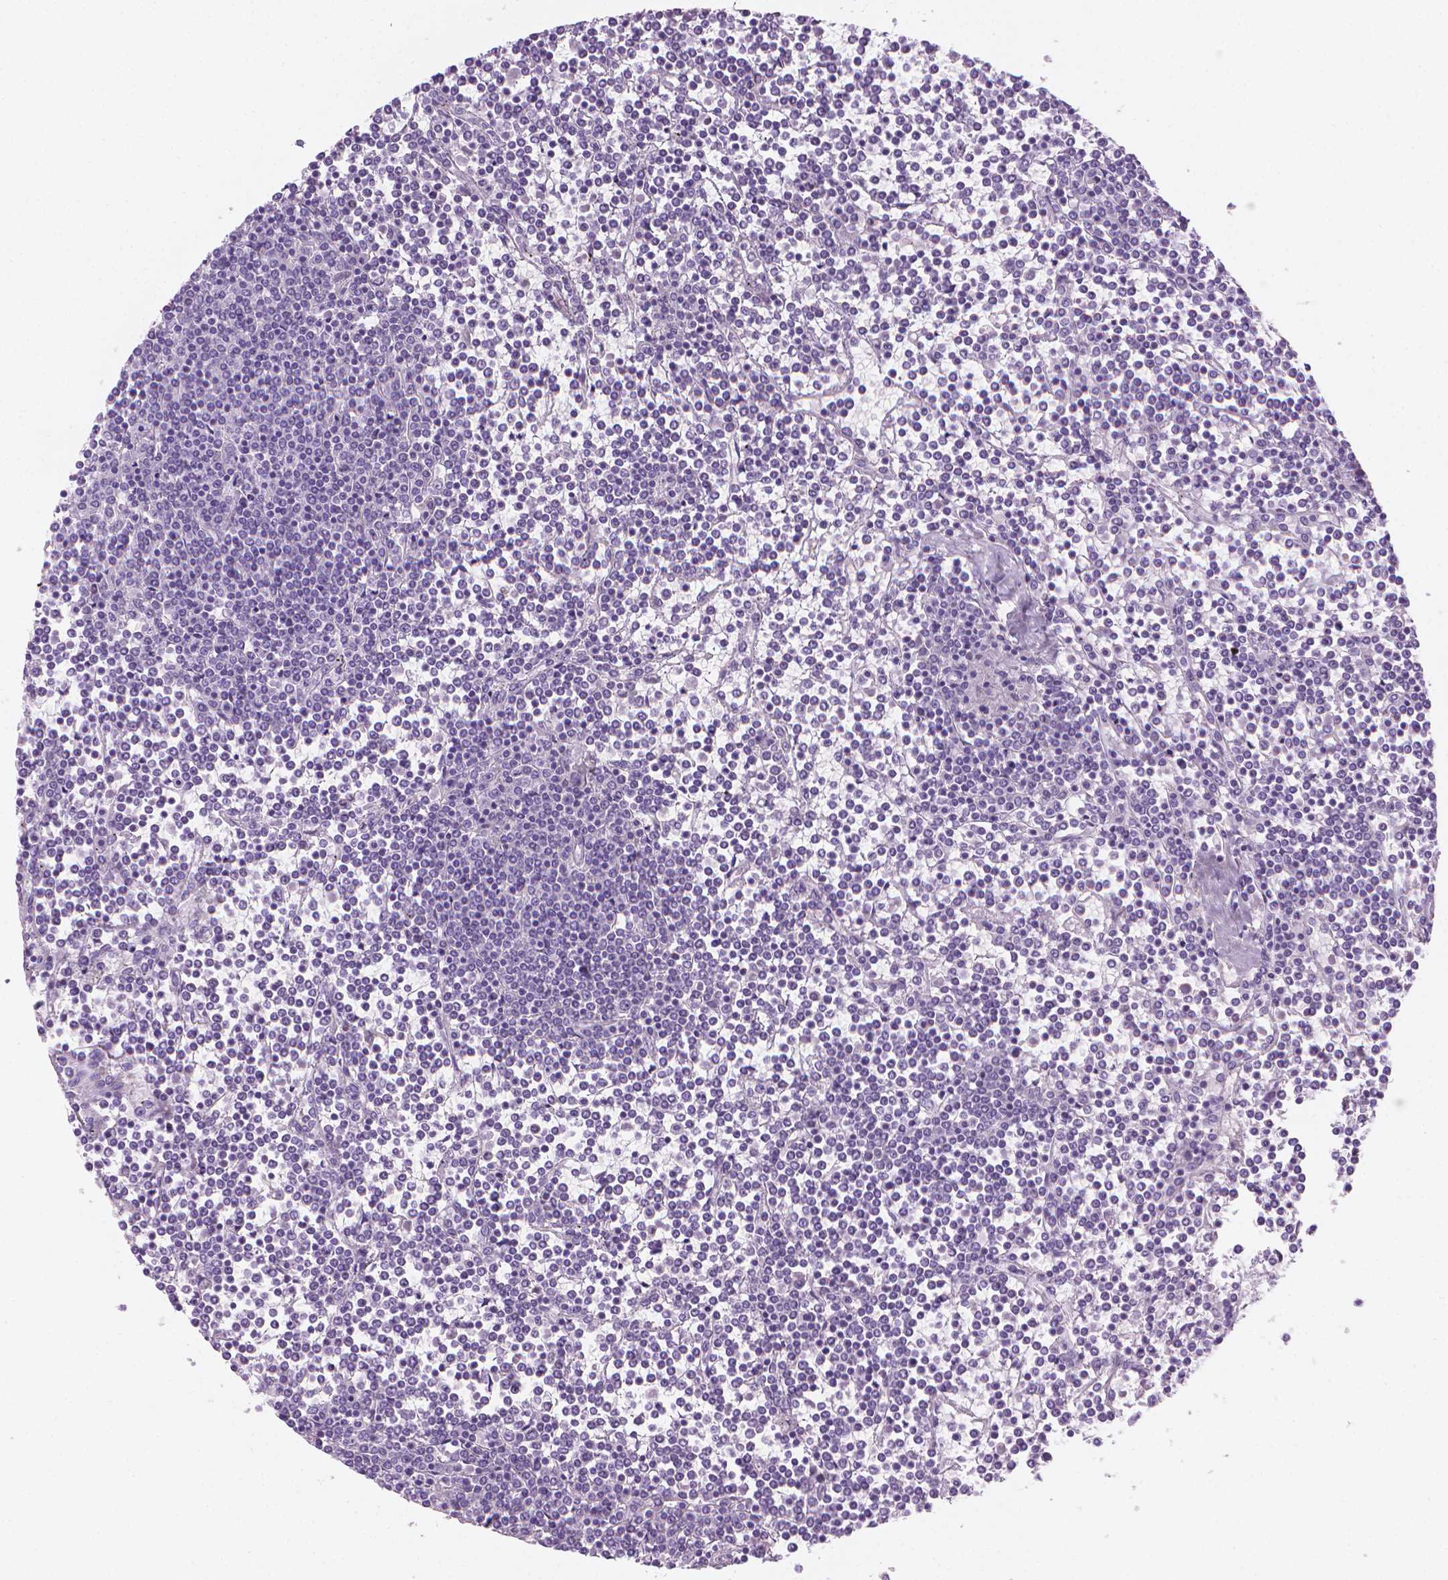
{"staining": {"intensity": "negative", "quantity": "none", "location": "none"}, "tissue": "lymphoma", "cell_type": "Tumor cells", "image_type": "cancer", "snomed": [{"axis": "morphology", "description": "Malignant lymphoma, non-Hodgkin's type, Low grade"}, {"axis": "topography", "description": "Spleen"}], "caption": "This is an immunohistochemistry (IHC) photomicrograph of malignant lymphoma, non-Hodgkin's type (low-grade). There is no expression in tumor cells.", "gene": "TTC29", "patient": {"sex": "female", "age": 19}}